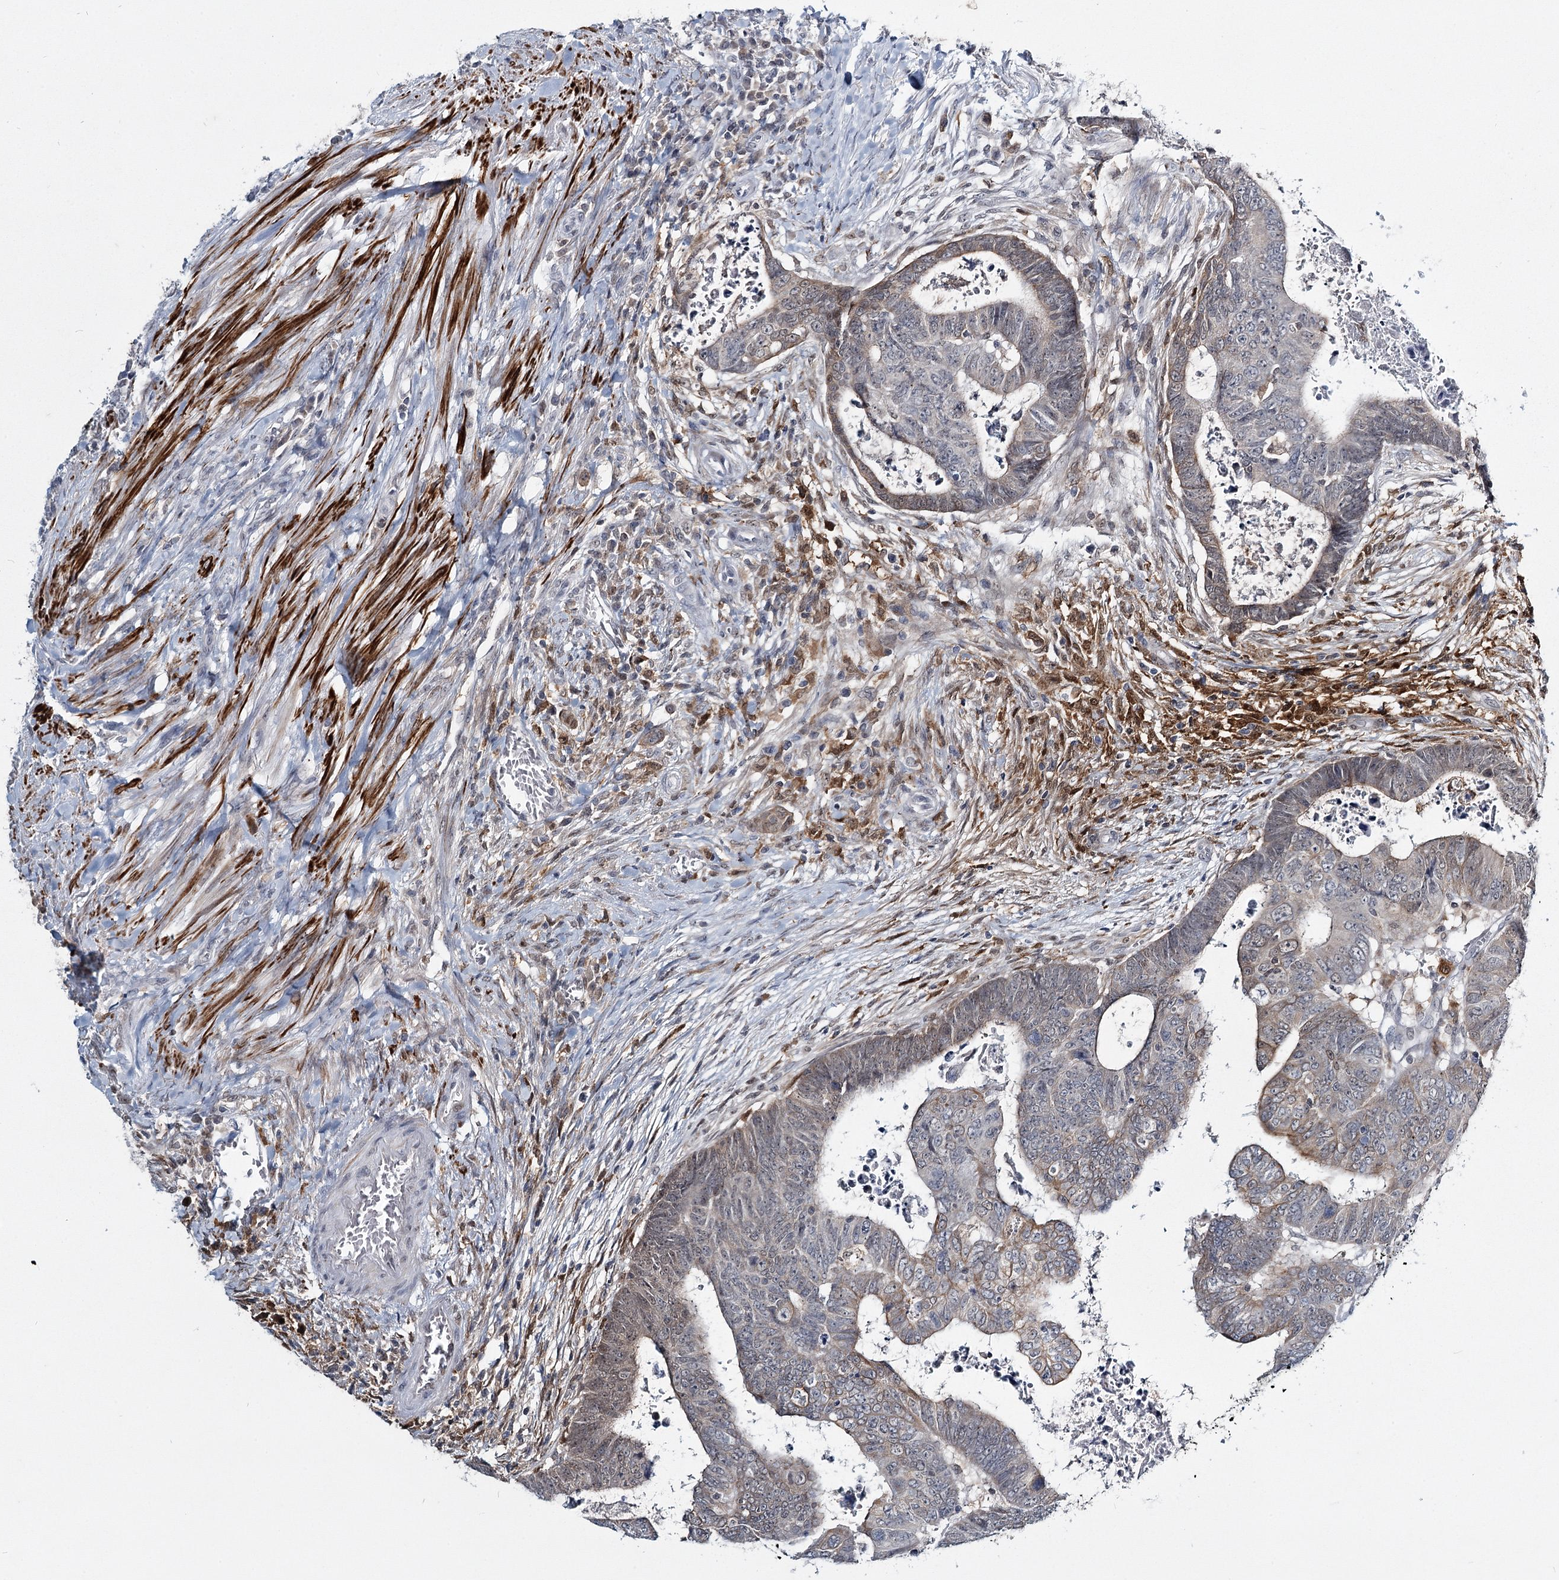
{"staining": {"intensity": "weak", "quantity": "<25%", "location": "cytoplasmic/membranous"}, "tissue": "colorectal cancer", "cell_type": "Tumor cells", "image_type": "cancer", "snomed": [{"axis": "morphology", "description": "Normal tissue, NOS"}, {"axis": "morphology", "description": "Adenocarcinoma, NOS"}, {"axis": "topography", "description": "Rectum"}], "caption": "This is a micrograph of immunohistochemistry (IHC) staining of colorectal adenocarcinoma, which shows no expression in tumor cells.", "gene": "TMEM70", "patient": {"sex": "female", "age": 65}}